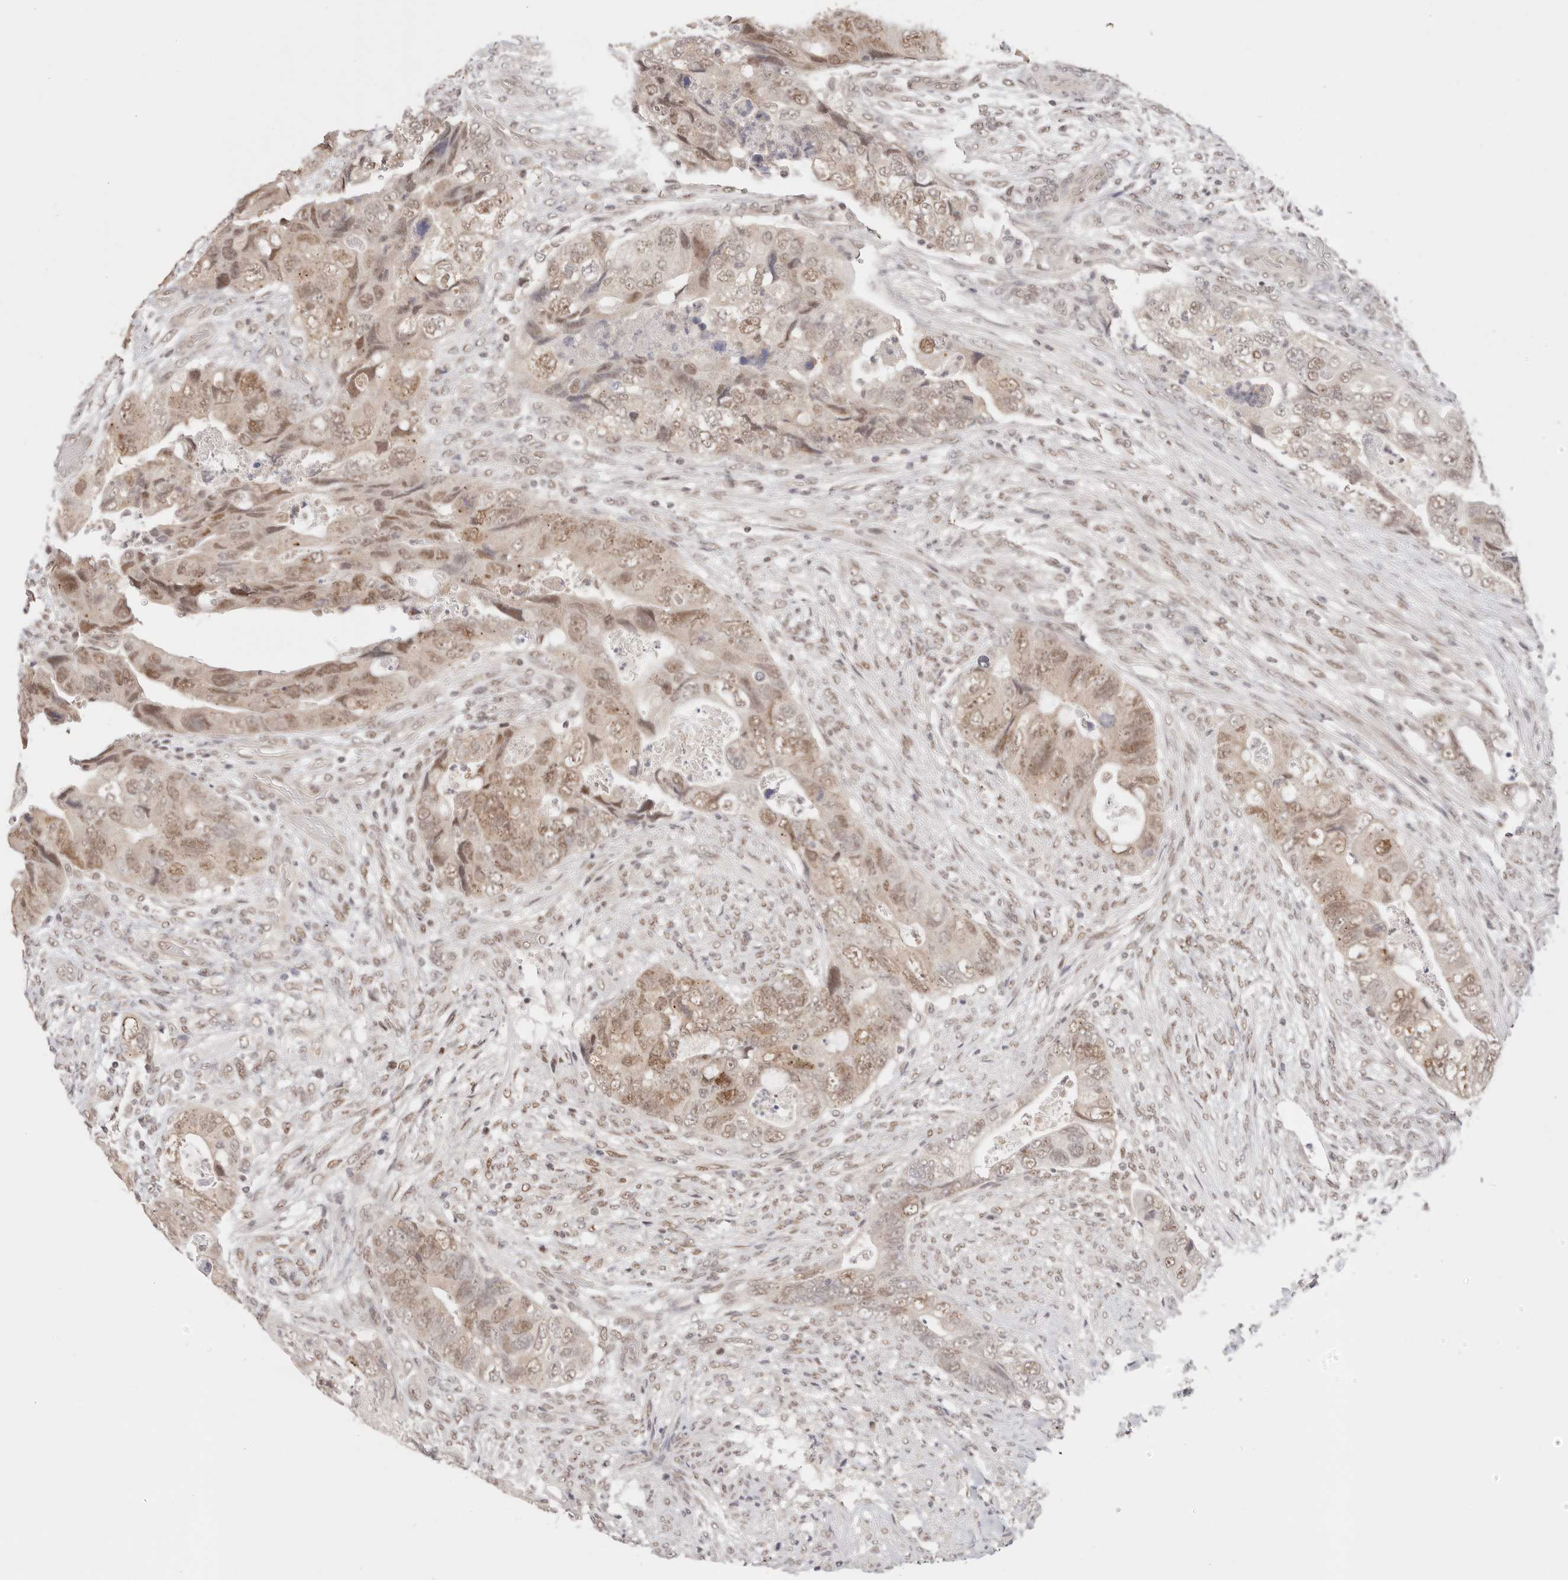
{"staining": {"intensity": "weak", "quantity": ">75%", "location": "nuclear"}, "tissue": "colorectal cancer", "cell_type": "Tumor cells", "image_type": "cancer", "snomed": [{"axis": "morphology", "description": "Adenocarcinoma, NOS"}, {"axis": "topography", "description": "Rectum"}], "caption": "Immunohistochemistry (IHC) histopathology image of neoplastic tissue: colorectal cancer (adenocarcinoma) stained using immunohistochemistry displays low levels of weak protein expression localized specifically in the nuclear of tumor cells, appearing as a nuclear brown color.", "gene": "RFC3", "patient": {"sex": "male", "age": 63}}